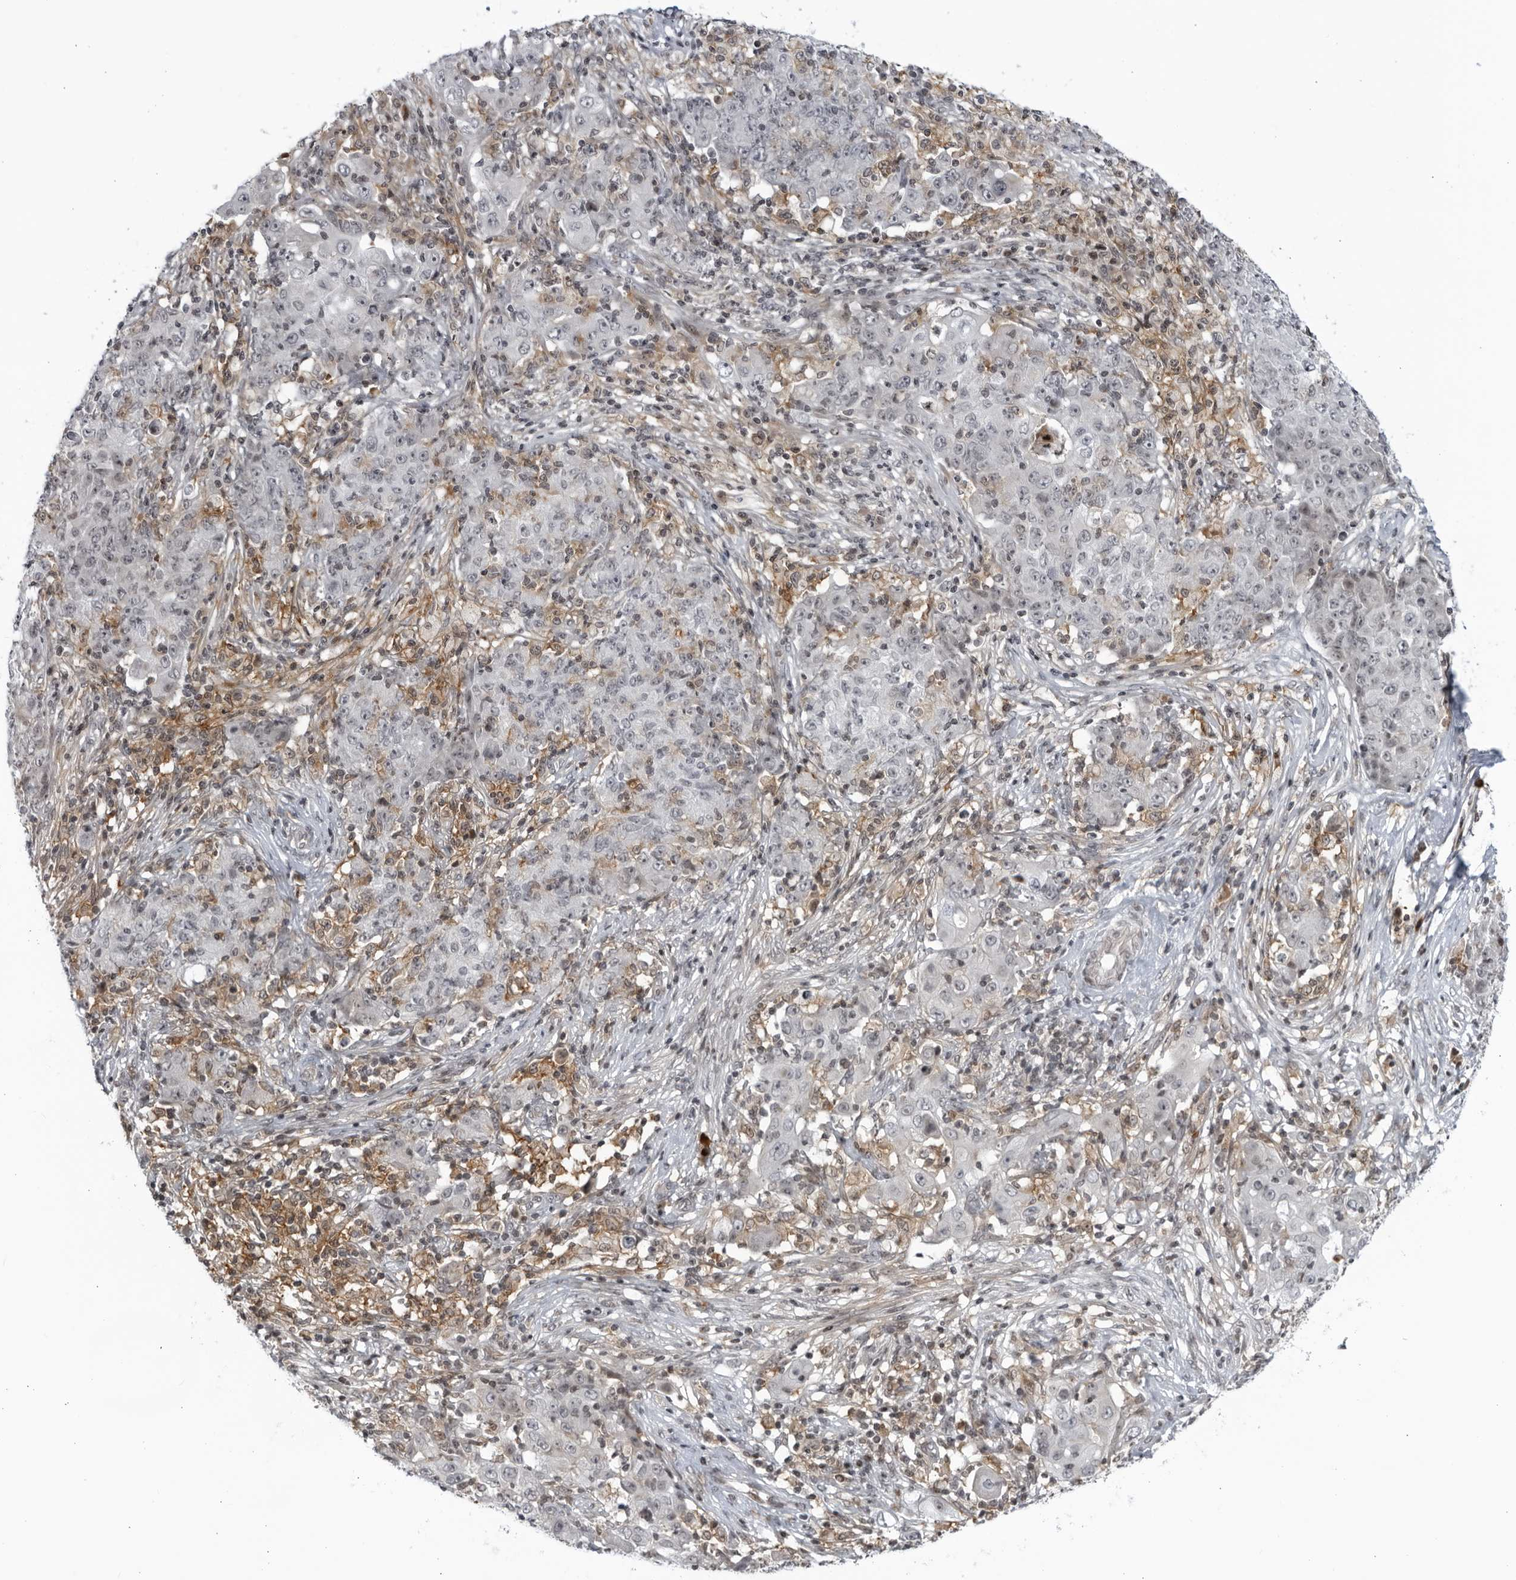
{"staining": {"intensity": "negative", "quantity": "none", "location": "none"}, "tissue": "ovarian cancer", "cell_type": "Tumor cells", "image_type": "cancer", "snomed": [{"axis": "morphology", "description": "Carcinoma, endometroid"}, {"axis": "topography", "description": "Ovary"}], "caption": "Immunohistochemistry of human ovarian endometroid carcinoma exhibits no staining in tumor cells. (DAB (3,3'-diaminobenzidine) immunohistochemistry (IHC) with hematoxylin counter stain).", "gene": "DTL", "patient": {"sex": "female", "age": 42}}